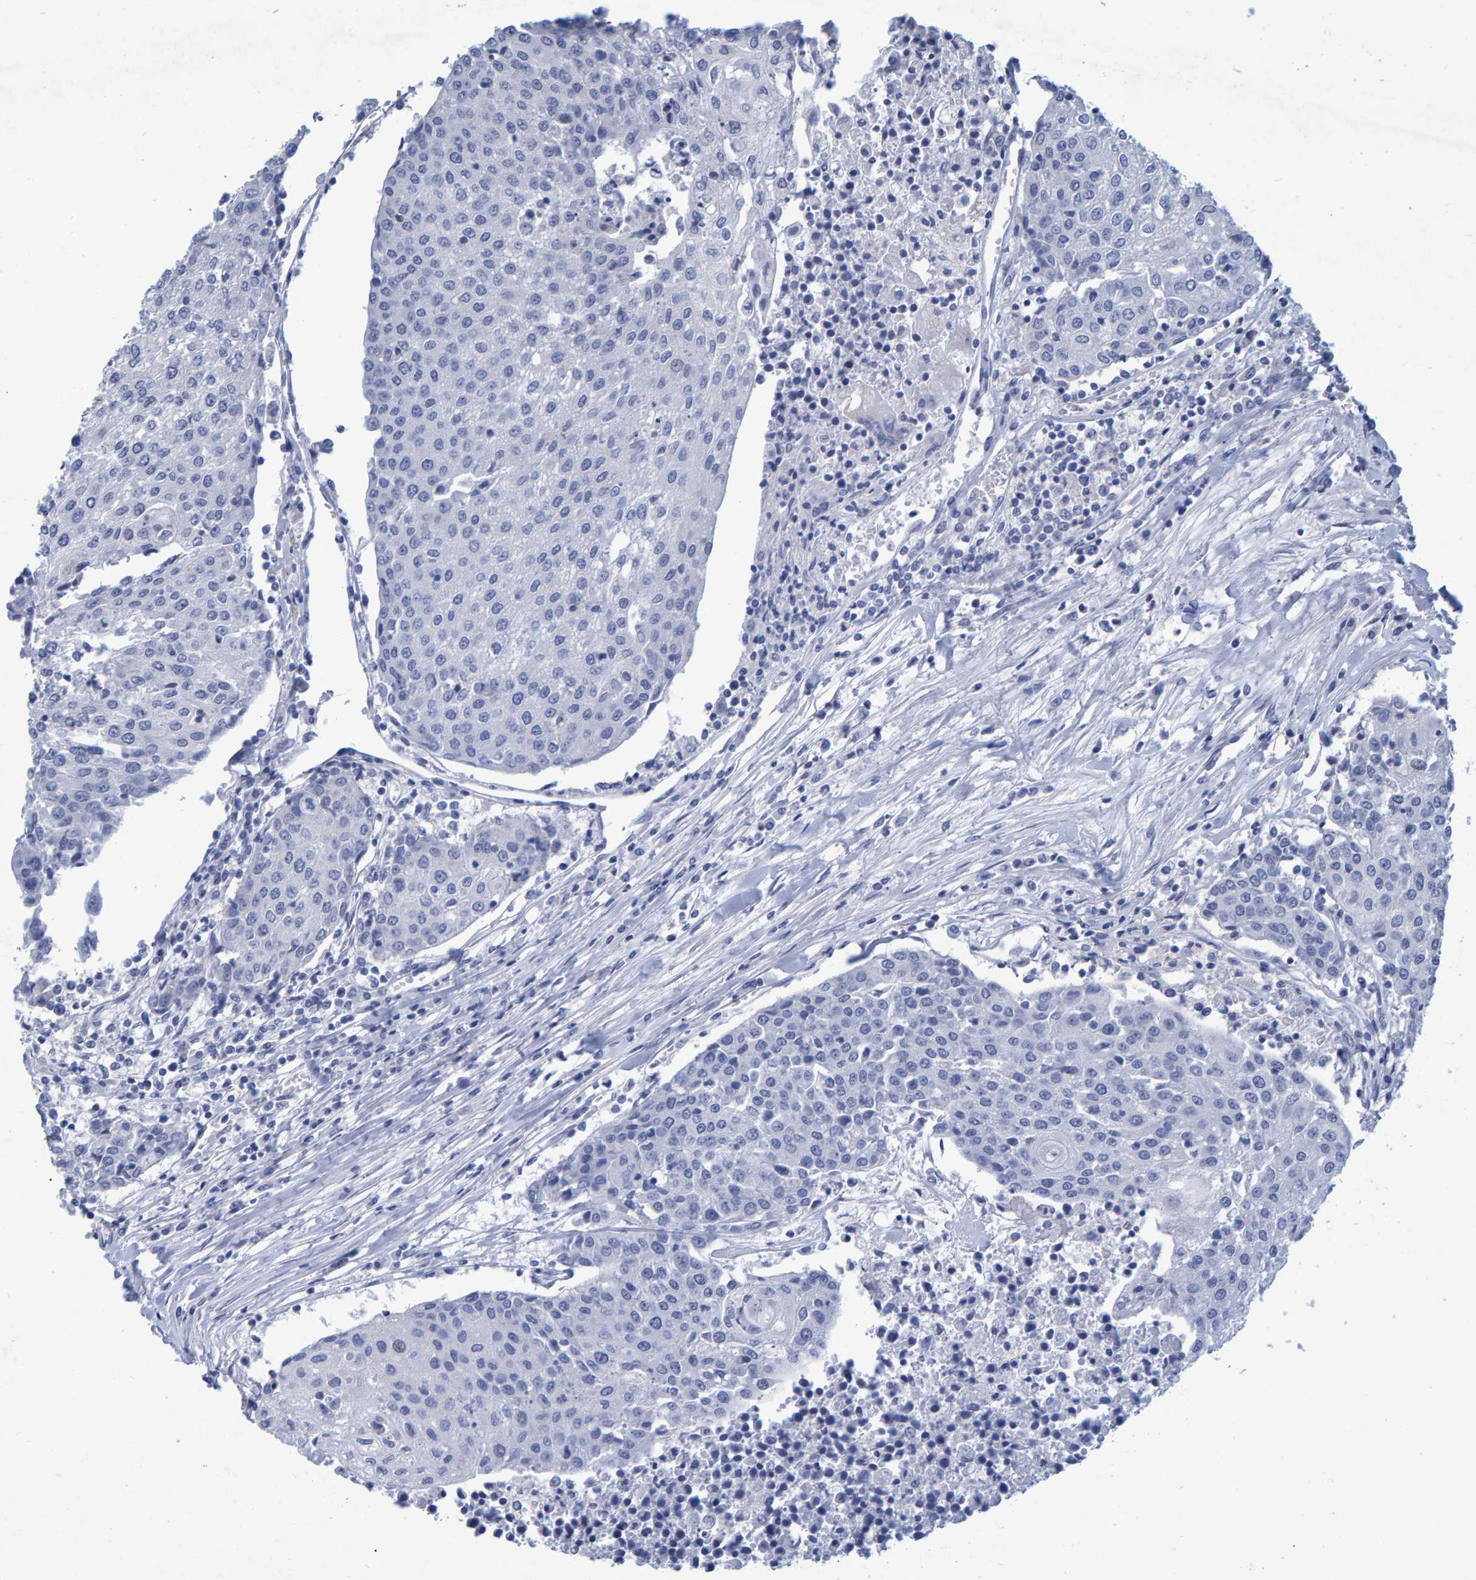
{"staining": {"intensity": "negative", "quantity": "none", "location": "none"}, "tissue": "urothelial cancer", "cell_type": "Tumor cells", "image_type": "cancer", "snomed": [{"axis": "morphology", "description": "Urothelial carcinoma, High grade"}, {"axis": "topography", "description": "Urinary bladder"}], "caption": "IHC of urothelial cancer exhibits no staining in tumor cells.", "gene": "QKI", "patient": {"sex": "female", "age": 85}}